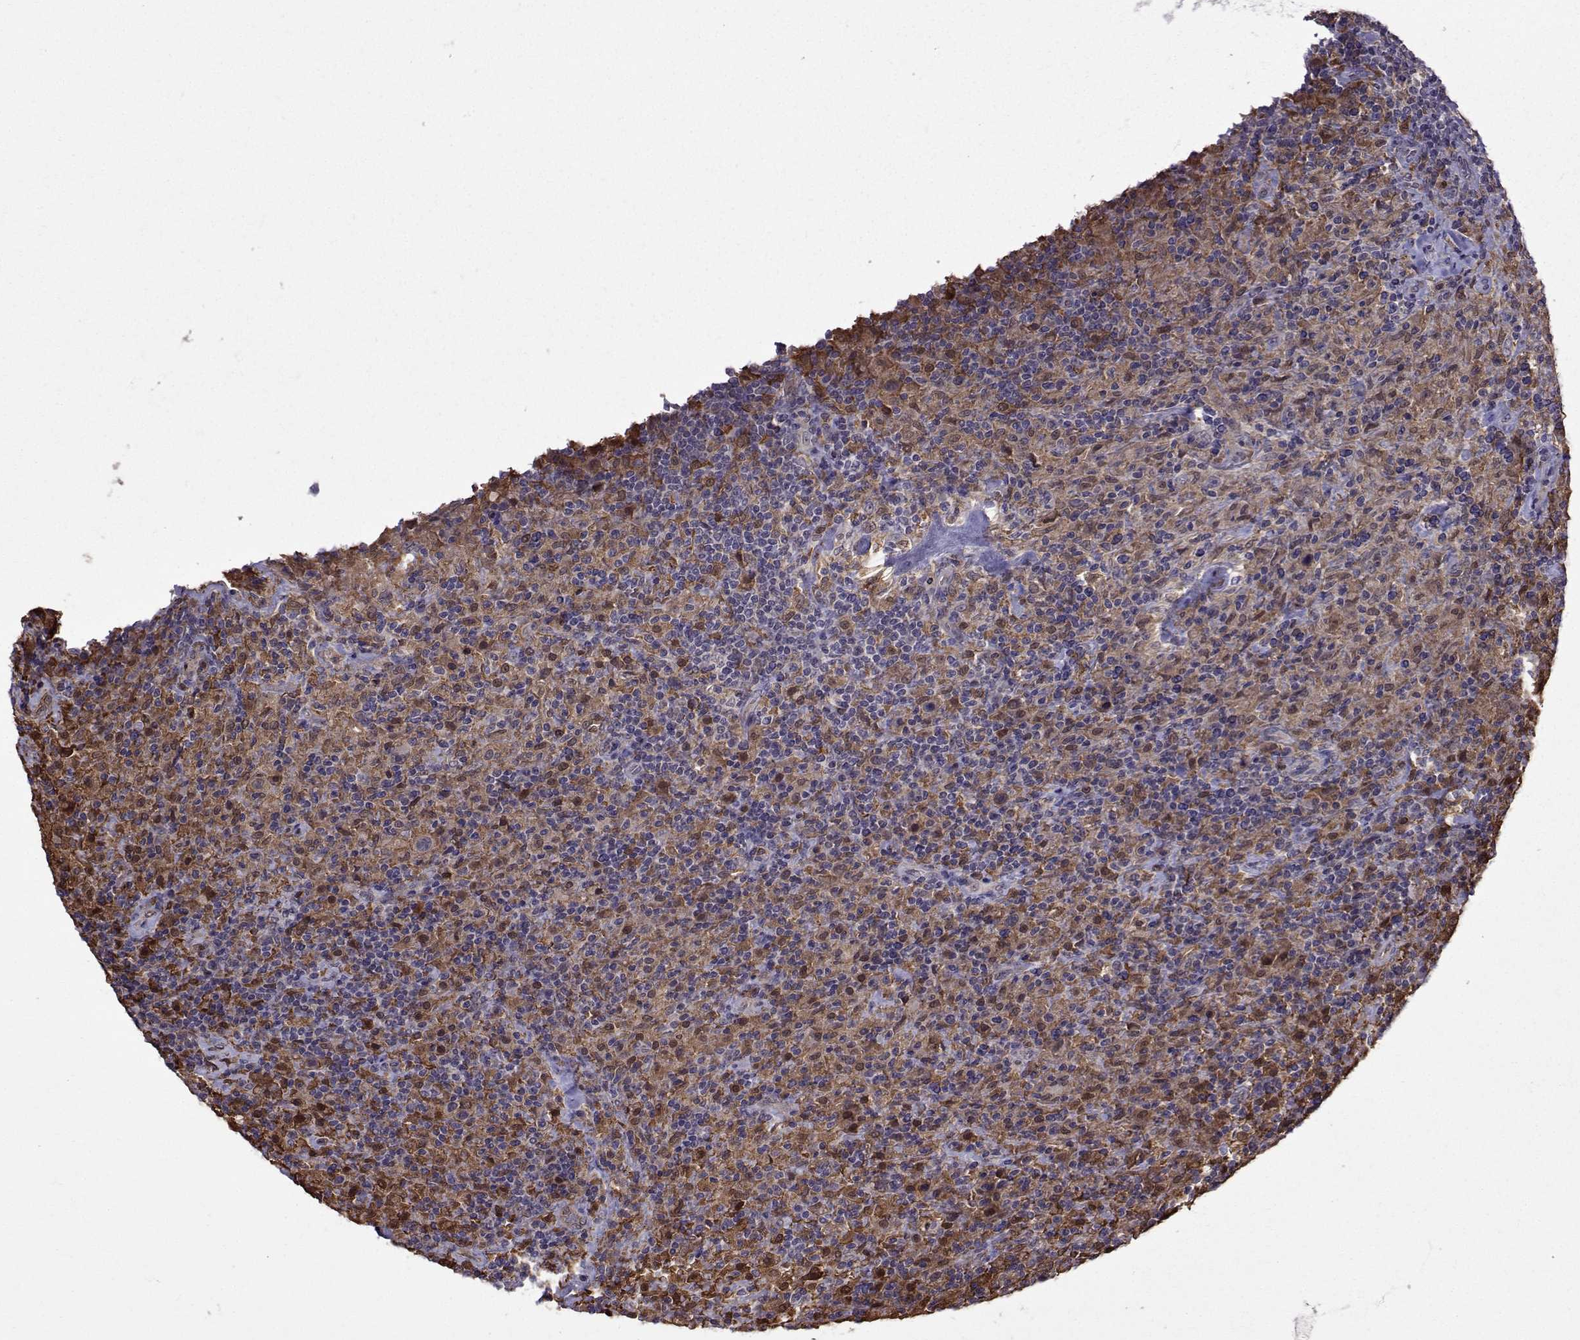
{"staining": {"intensity": "moderate", "quantity": ">75%", "location": "cytoplasmic/membranous"}, "tissue": "lymphoma", "cell_type": "Tumor cells", "image_type": "cancer", "snomed": [{"axis": "morphology", "description": "Hodgkin's disease, NOS"}, {"axis": "topography", "description": "Lymph node"}], "caption": "Immunohistochemistry (DAB) staining of Hodgkin's disease reveals moderate cytoplasmic/membranous protein staining in about >75% of tumor cells.", "gene": "DDX20", "patient": {"sex": "male", "age": 70}}